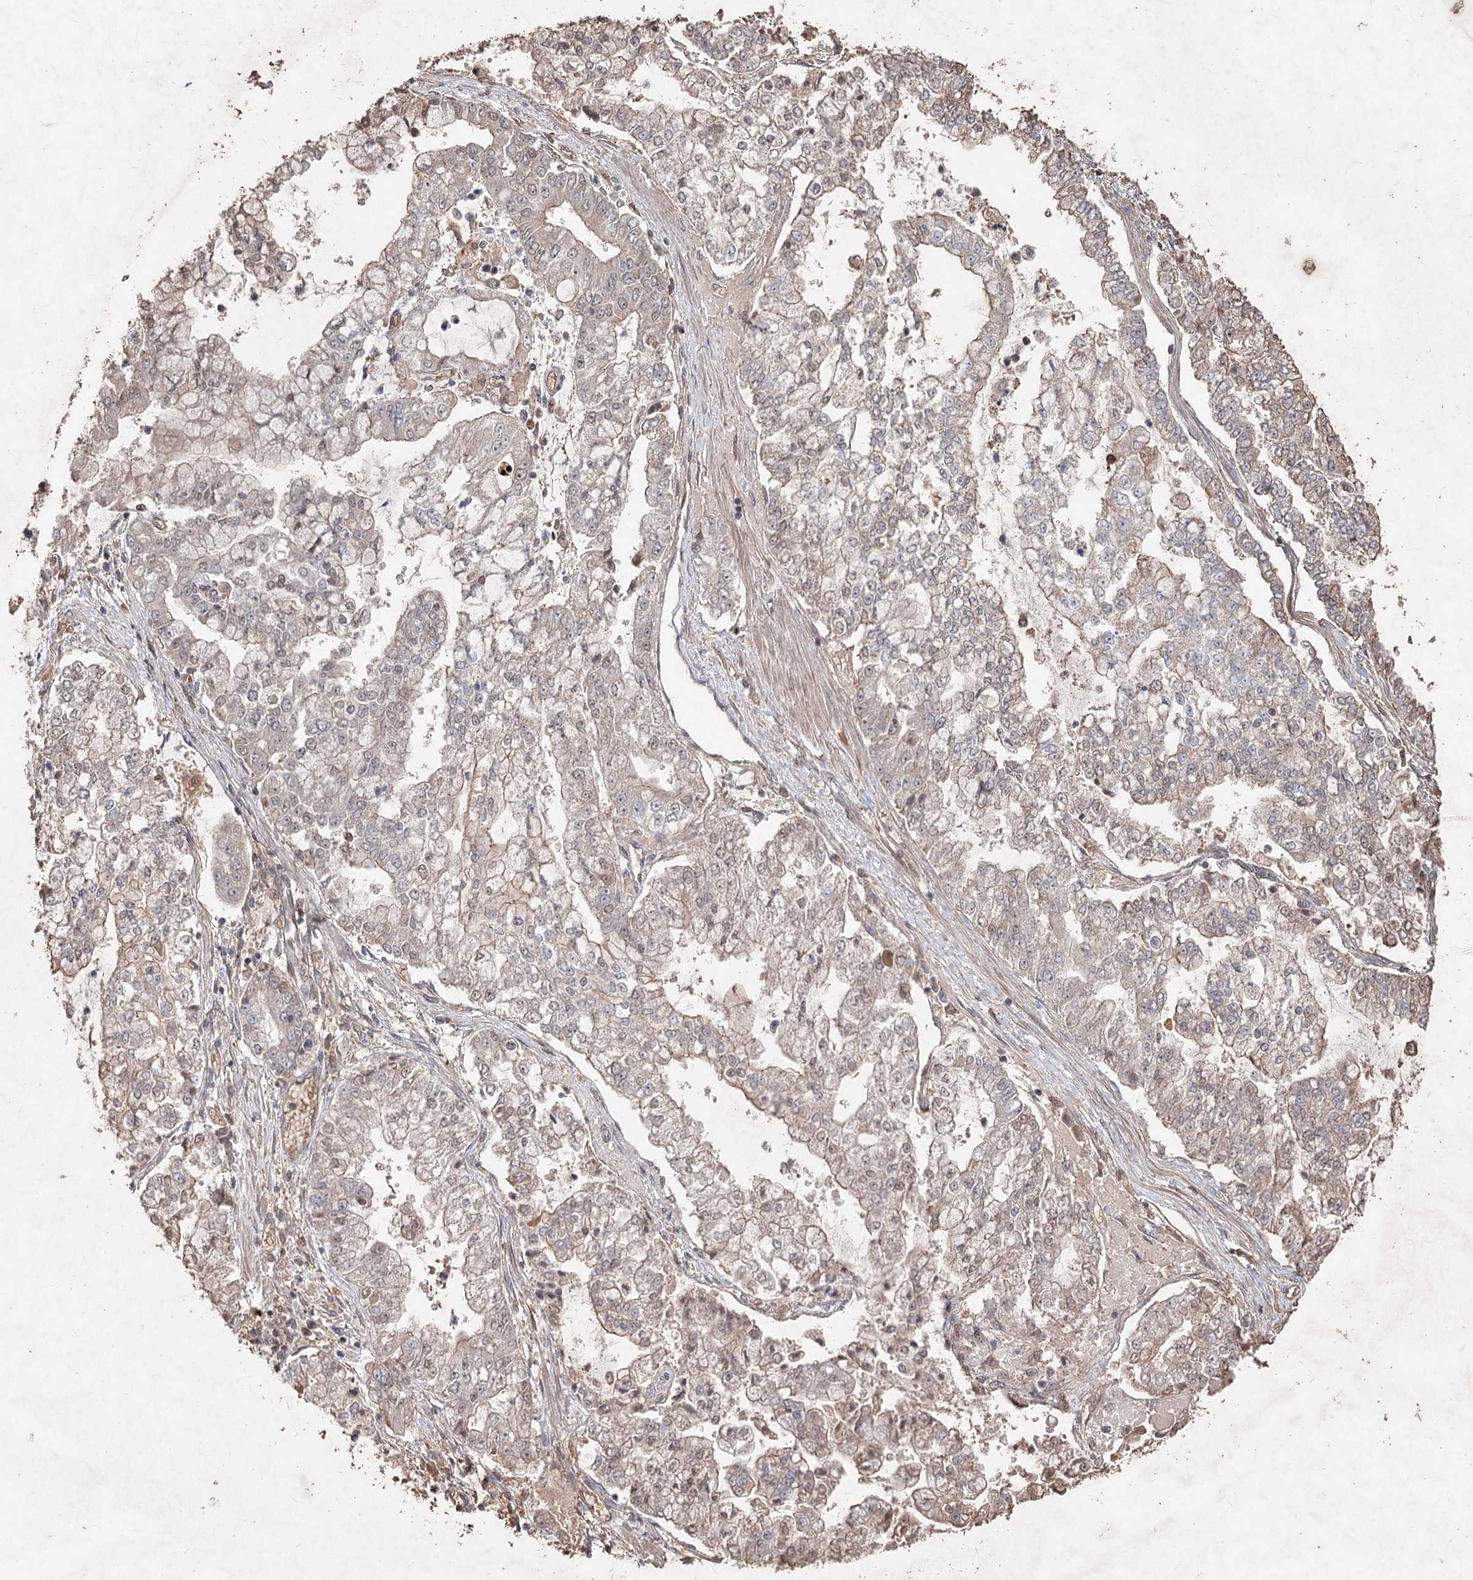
{"staining": {"intensity": "weak", "quantity": "25%-75%", "location": "cytoplasmic/membranous,nuclear"}, "tissue": "stomach cancer", "cell_type": "Tumor cells", "image_type": "cancer", "snomed": [{"axis": "morphology", "description": "Adenocarcinoma, NOS"}, {"axis": "topography", "description": "Stomach"}], "caption": "Adenocarcinoma (stomach) was stained to show a protein in brown. There is low levels of weak cytoplasmic/membranous and nuclear staining in approximately 25%-75% of tumor cells. (IHC, brightfield microscopy, high magnification).", "gene": "FBXO7", "patient": {"sex": "male", "age": 76}}